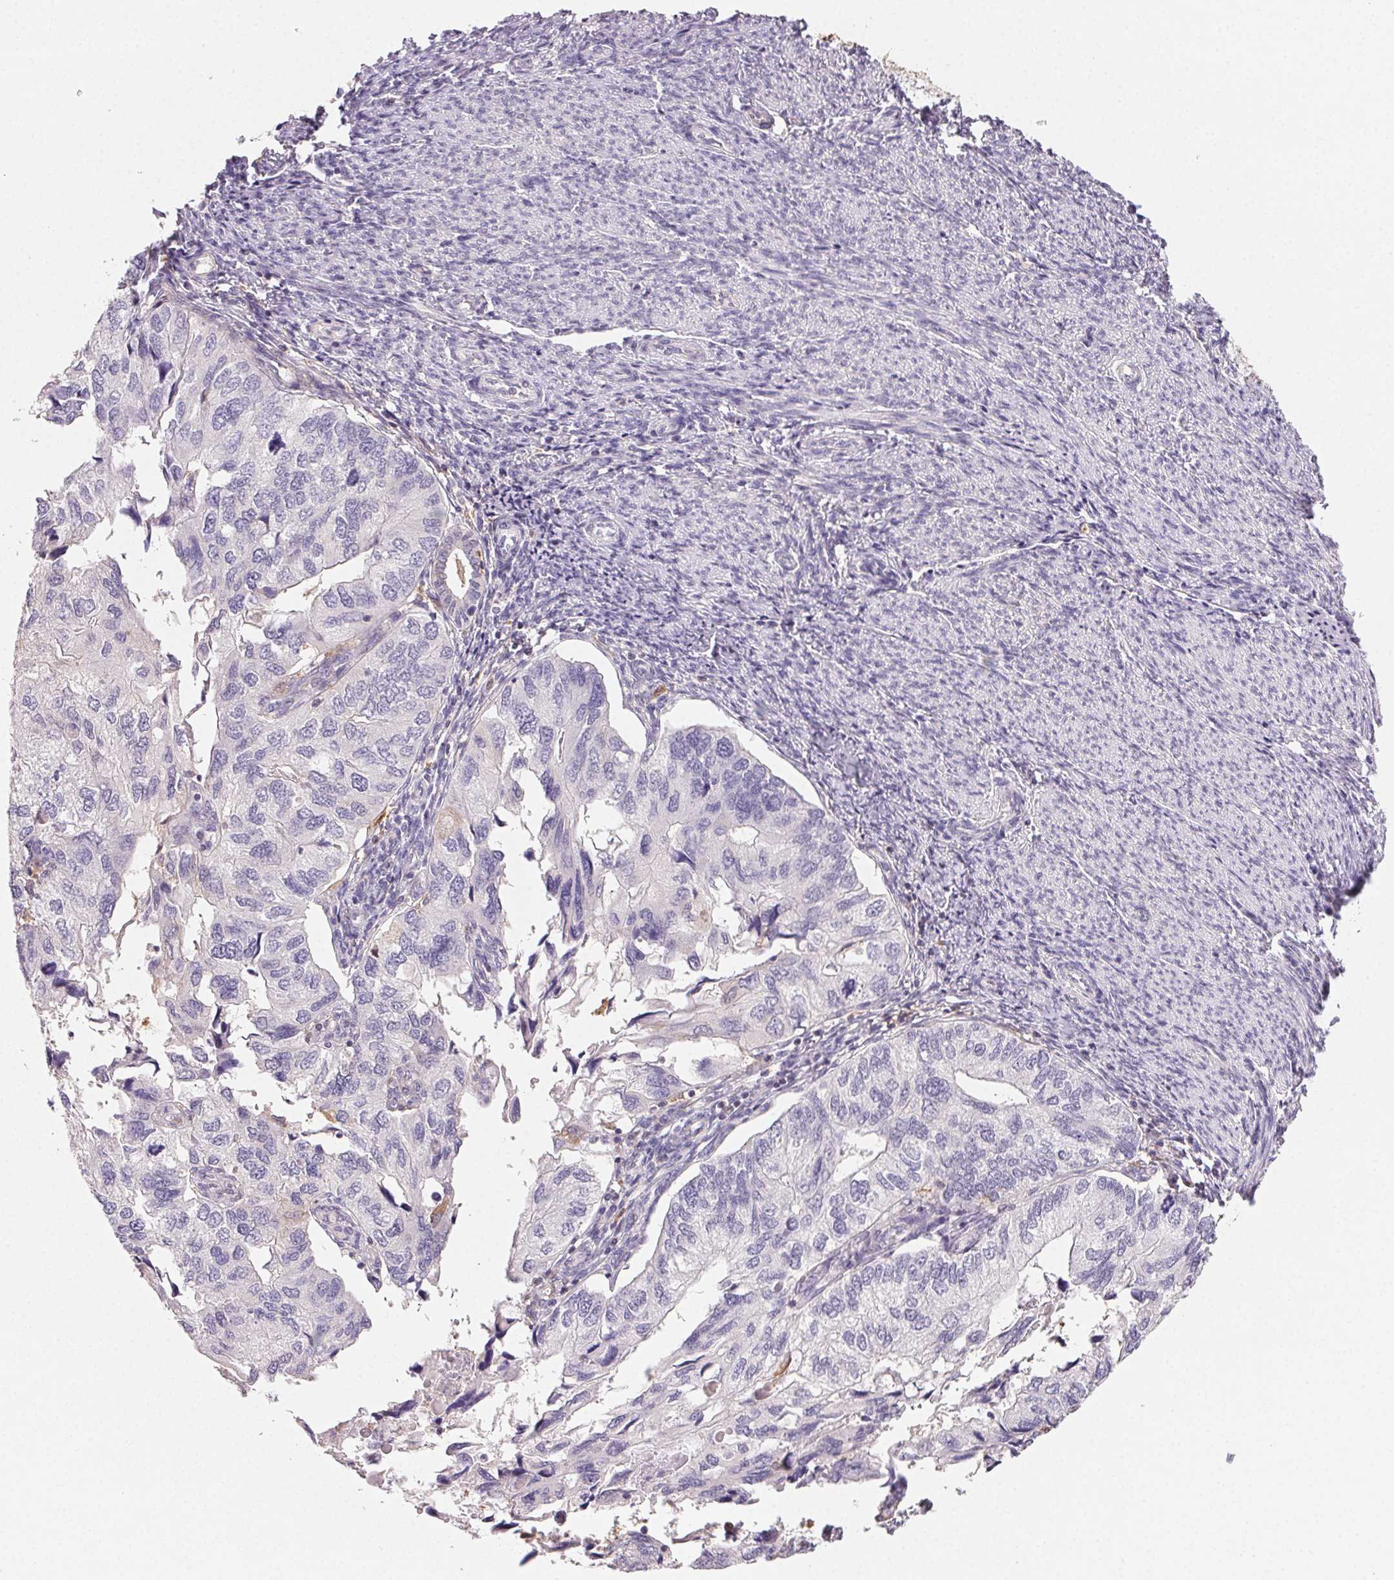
{"staining": {"intensity": "negative", "quantity": "none", "location": "none"}, "tissue": "endometrial cancer", "cell_type": "Tumor cells", "image_type": "cancer", "snomed": [{"axis": "morphology", "description": "Carcinoma, NOS"}, {"axis": "topography", "description": "Uterus"}], "caption": "This is an immunohistochemistry photomicrograph of human endometrial carcinoma. There is no positivity in tumor cells.", "gene": "GBP1", "patient": {"sex": "female", "age": 76}}